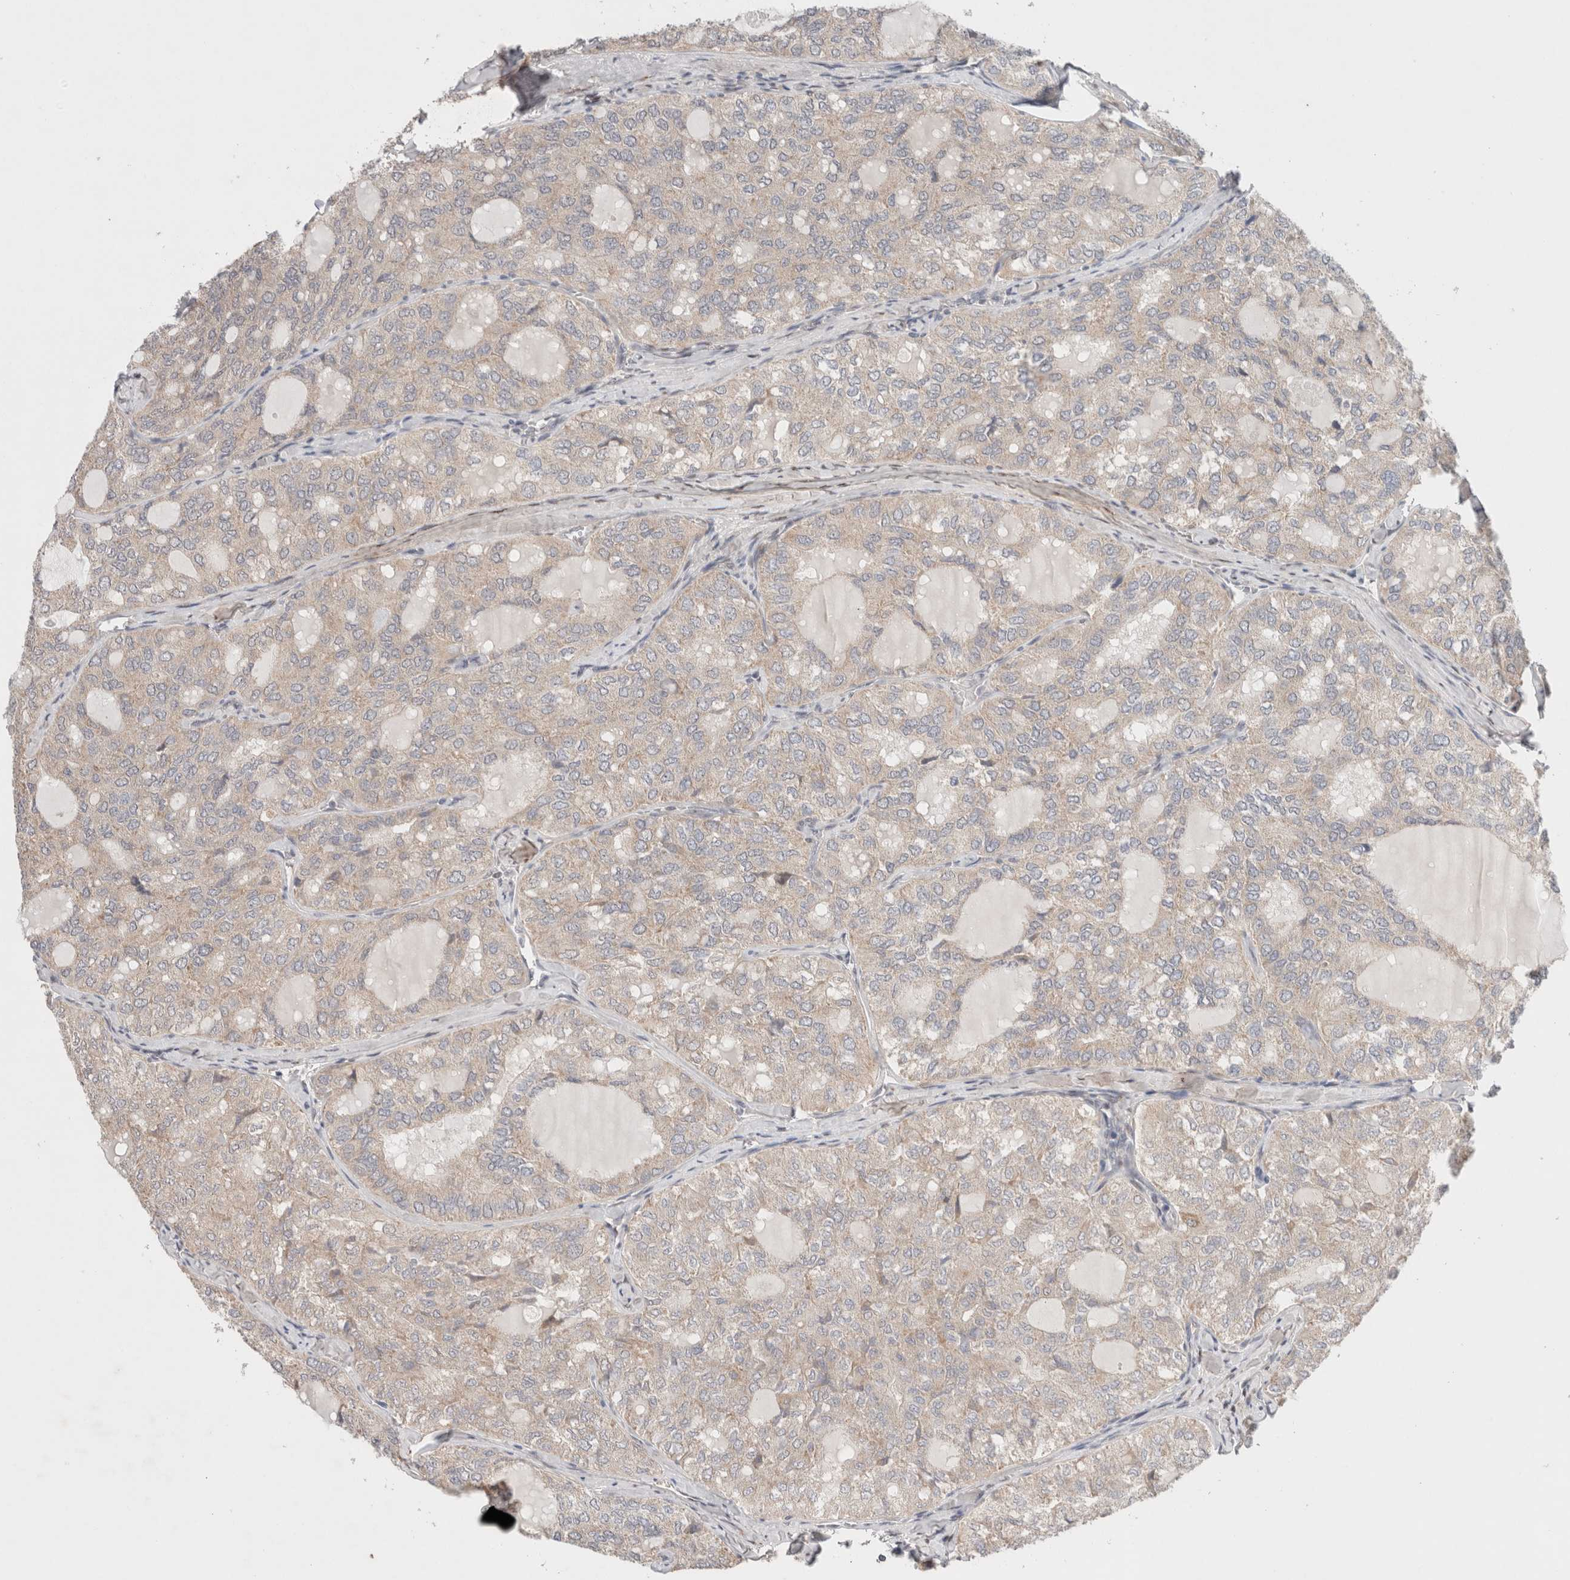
{"staining": {"intensity": "negative", "quantity": "none", "location": "none"}, "tissue": "thyroid cancer", "cell_type": "Tumor cells", "image_type": "cancer", "snomed": [{"axis": "morphology", "description": "Follicular adenoma carcinoma, NOS"}, {"axis": "topography", "description": "Thyroid gland"}], "caption": "An IHC micrograph of thyroid cancer (follicular adenoma carcinoma) is shown. There is no staining in tumor cells of thyroid cancer (follicular adenoma carcinoma).", "gene": "ERI3", "patient": {"sex": "male", "age": 75}}